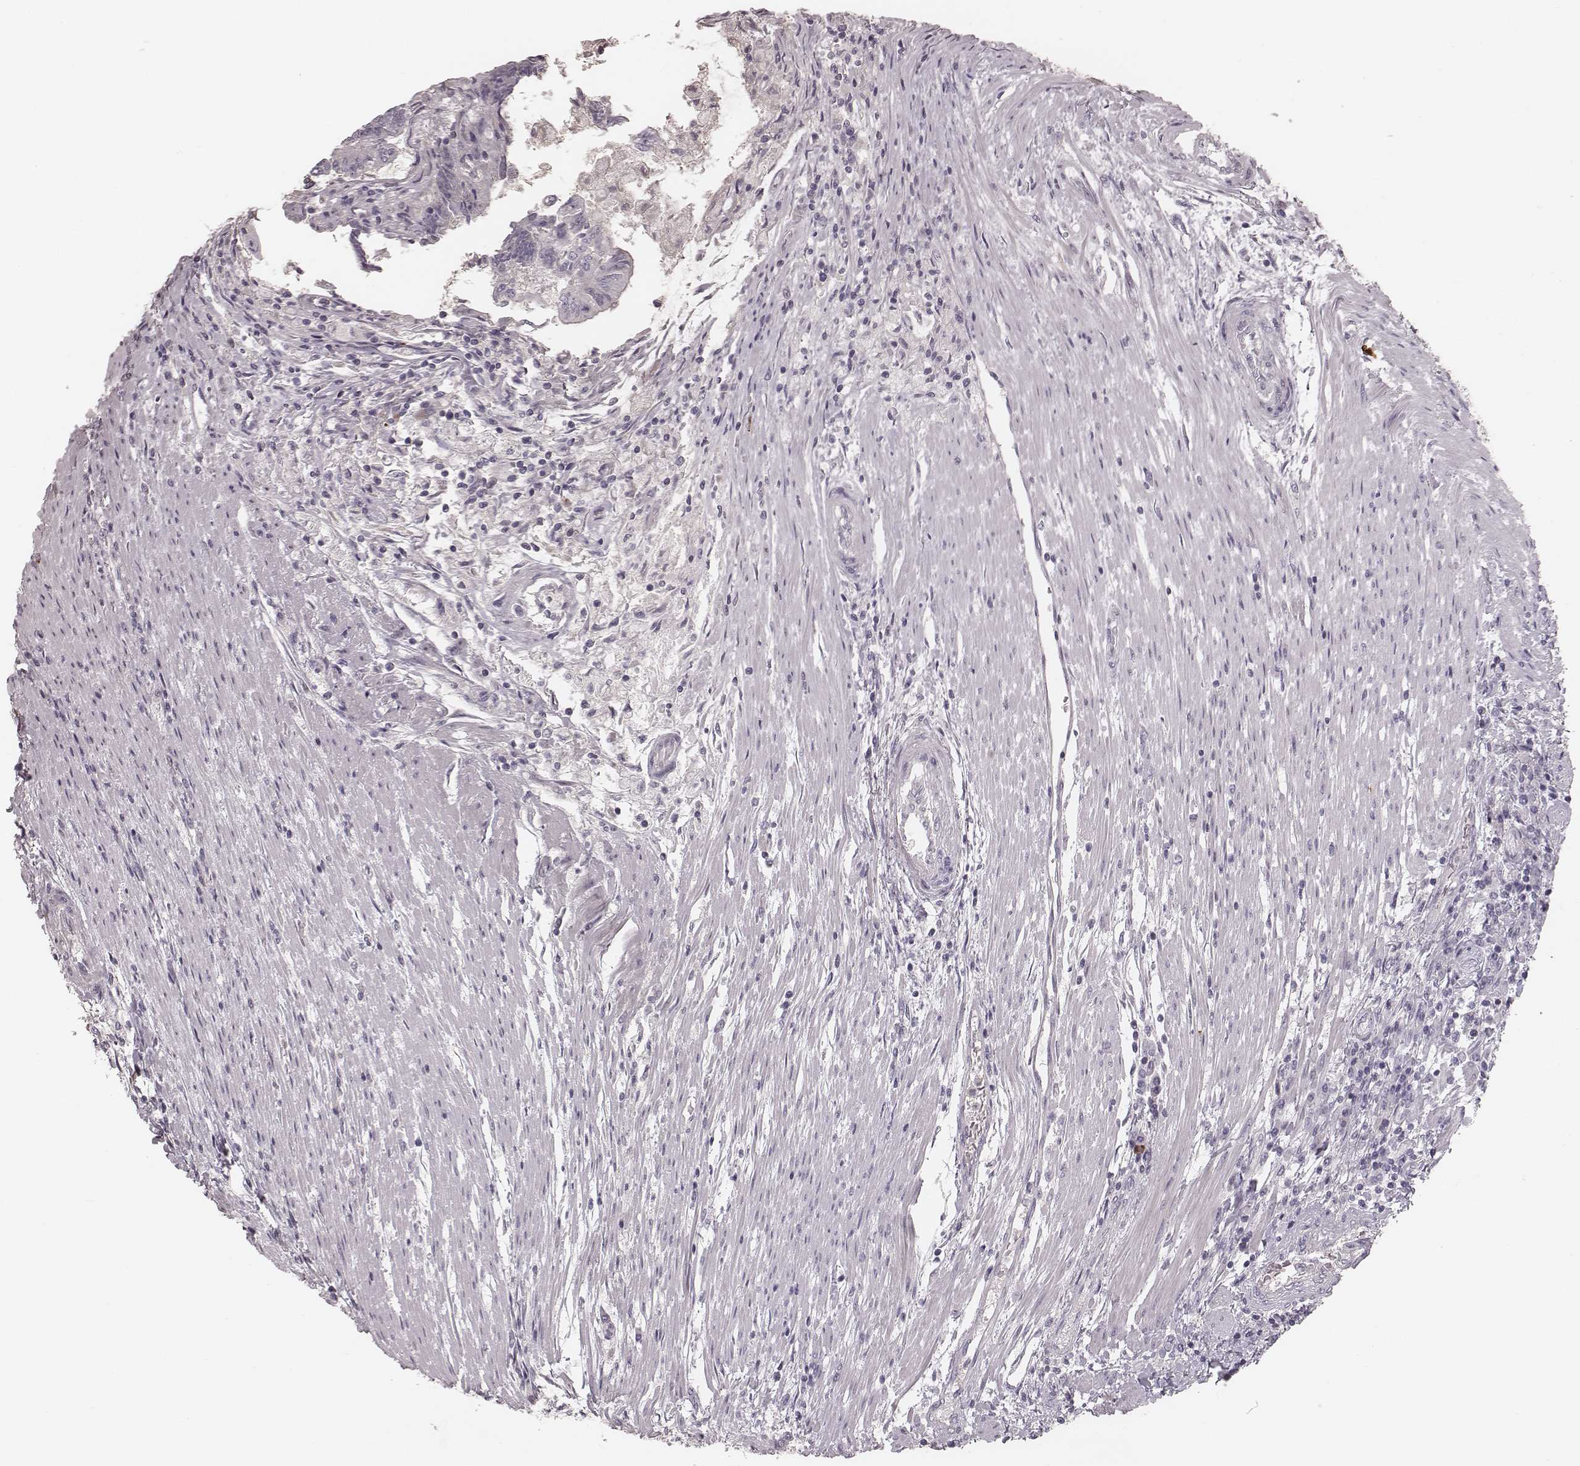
{"staining": {"intensity": "negative", "quantity": "none", "location": "none"}, "tissue": "colorectal cancer", "cell_type": "Tumor cells", "image_type": "cancer", "snomed": [{"axis": "morphology", "description": "Adenocarcinoma, NOS"}, {"axis": "topography", "description": "Colon"}], "caption": "This histopathology image is of colorectal cancer stained with immunohistochemistry to label a protein in brown with the nuclei are counter-stained blue. There is no expression in tumor cells.", "gene": "S100Z", "patient": {"sex": "female", "age": 70}}